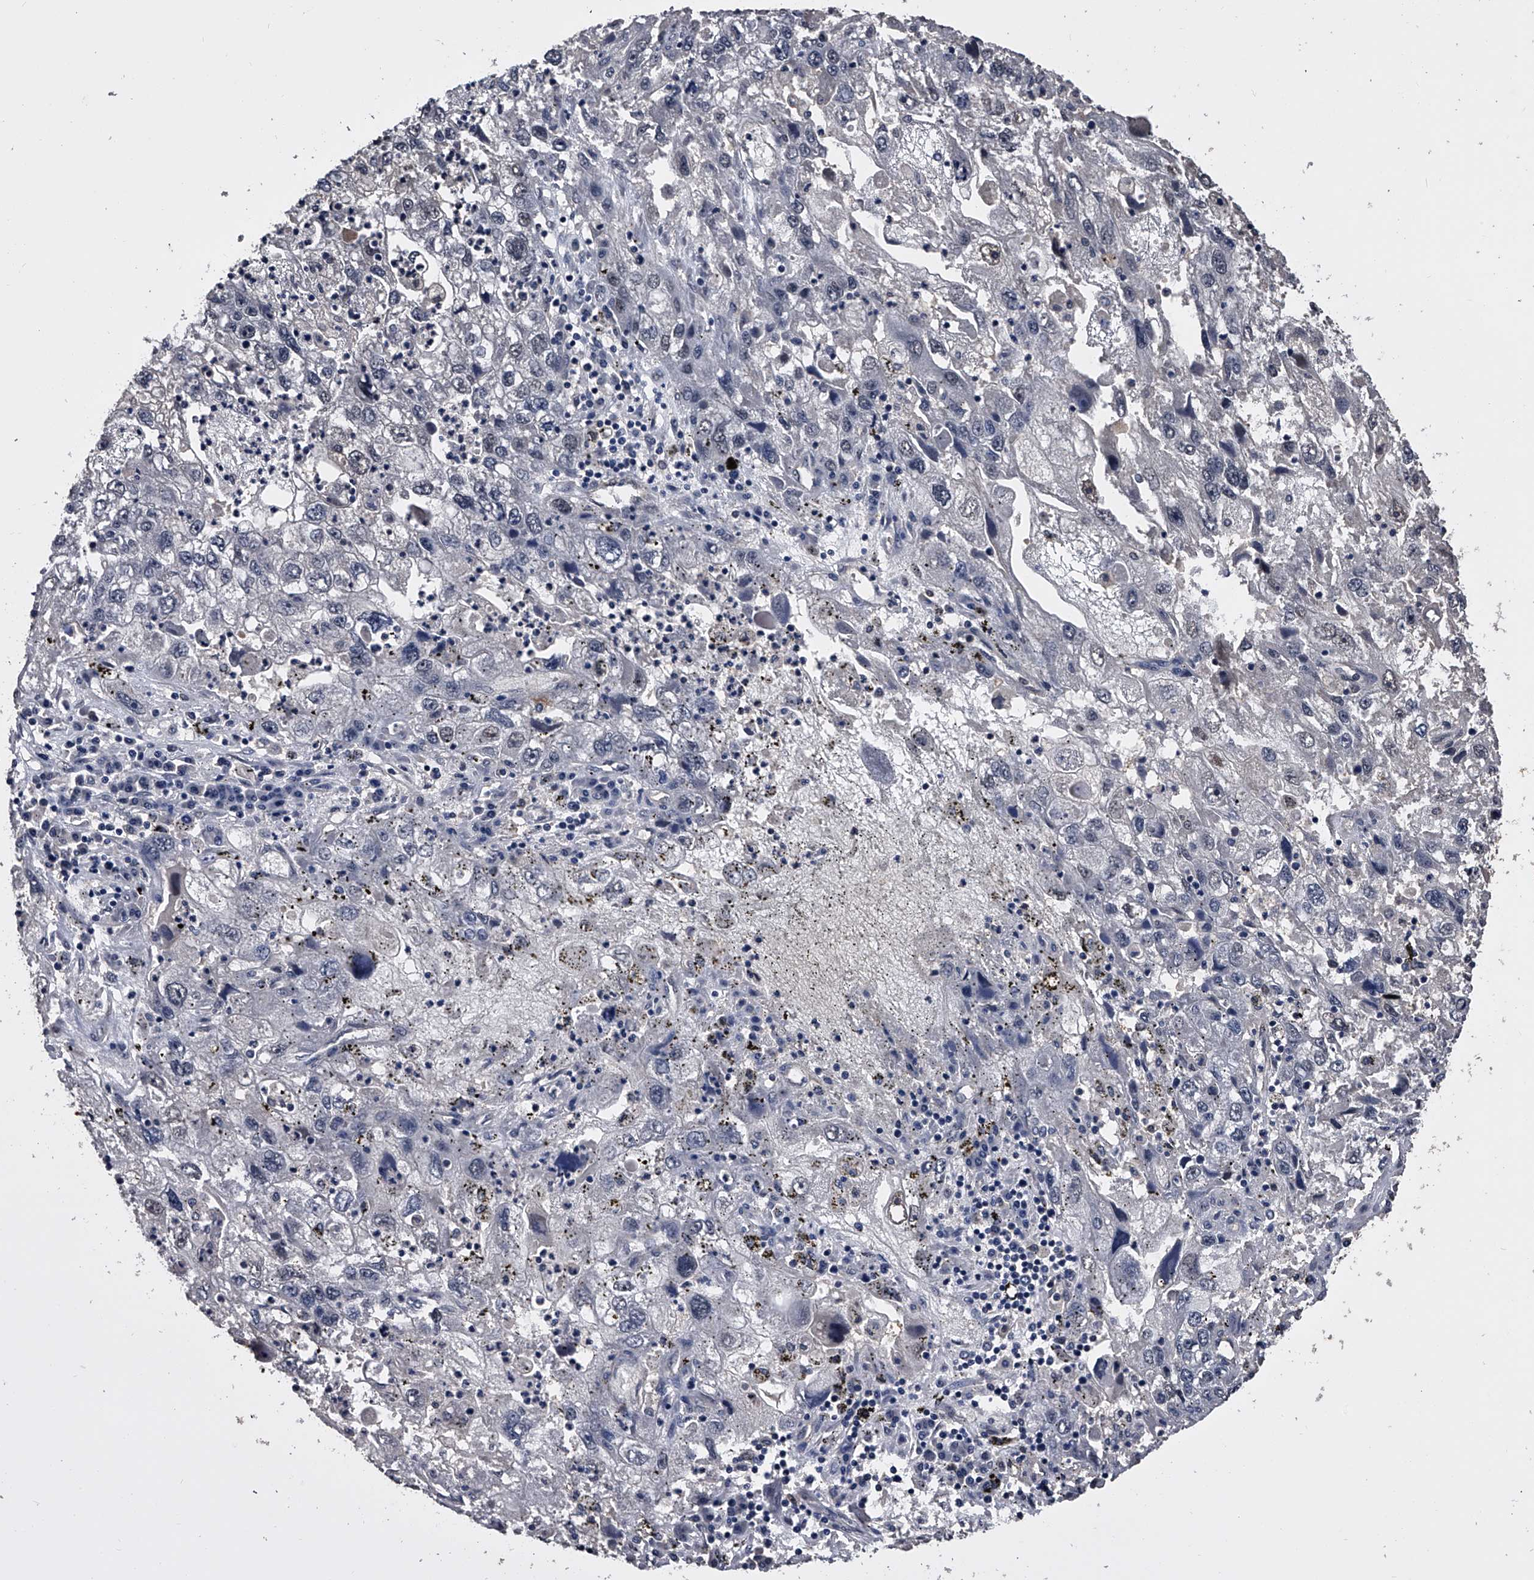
{"staining": {"intensity": "negative", "quantity": "none", "location": "none"}, "tissue": "endometrial cancer", "cell_type": "Tumor cells", "image_type": "cancer", "snomed": [{"axis": "morphology", "description": "Adenocarcinoma, NOS"}, {"axis": "topography", "description": "Endometrium"}], "caption": "High power microscopy photomicrograph of an immunohistochemistry image of endometrial adenocarcinoma, revealing no significant expression in tumor cells.", "gene": "EFCAB7", "patient": {"sex": "female", "age": 49}}